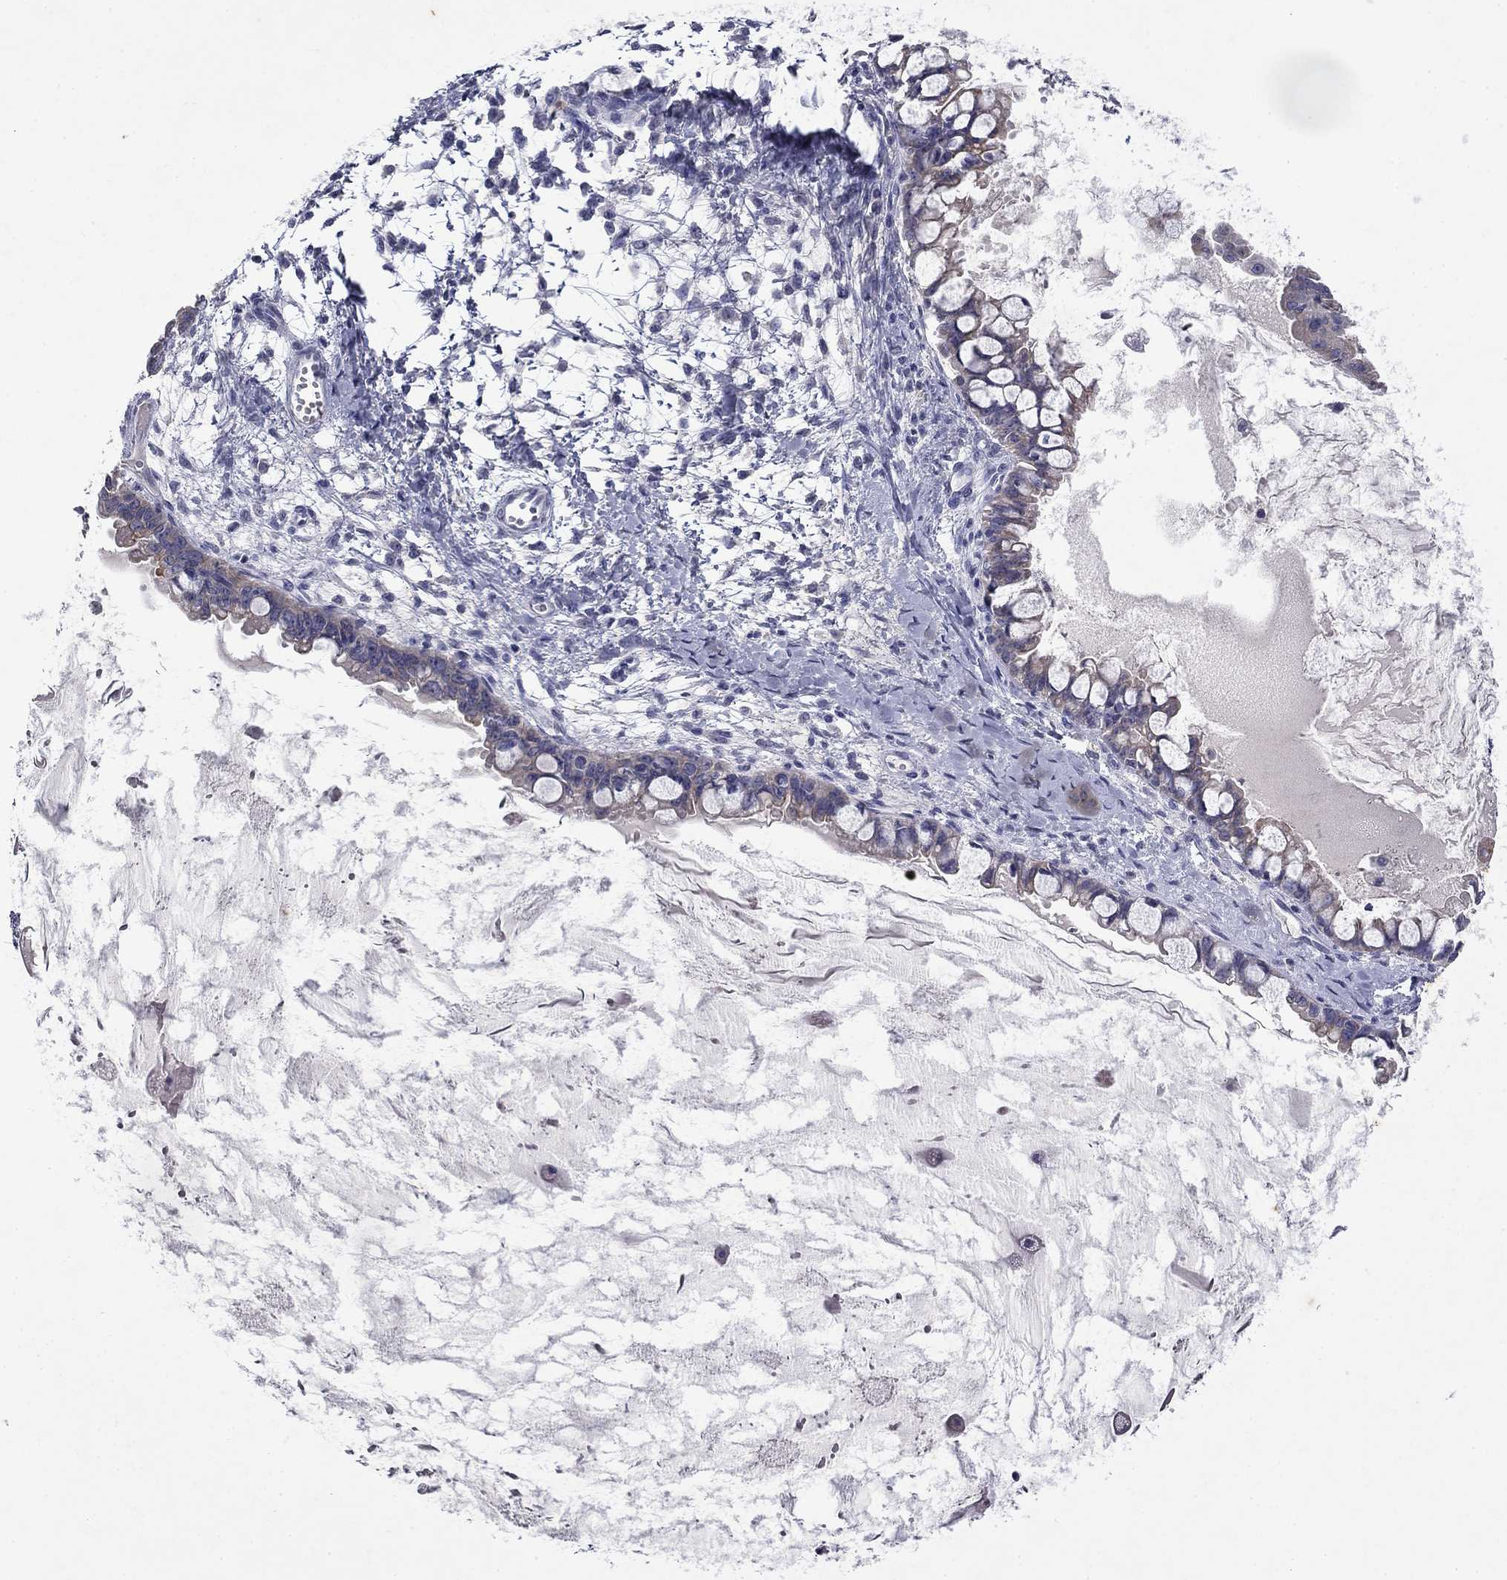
{"staining": {"intensity": "negative", "quantity": "none", "location": "none"}, "tissue": "ovarian cancer", "cell_type": "Tumor cells", "image_type": "cancer", "snomed": [{"axis": "morphology", "description": "Cystadenocarcinoma, mucinous, NOS"}, {"axis": "topography", "description": "Ovary"}], "caption": "IHC histopathology image of neoplastic tissue: ovarian mucinous cystadenocarcinoma stained with DAB shows no significant protein positivity in tumor cells.", "gene": "IRF5", "patient": {"sex": "female", "age": 63}}